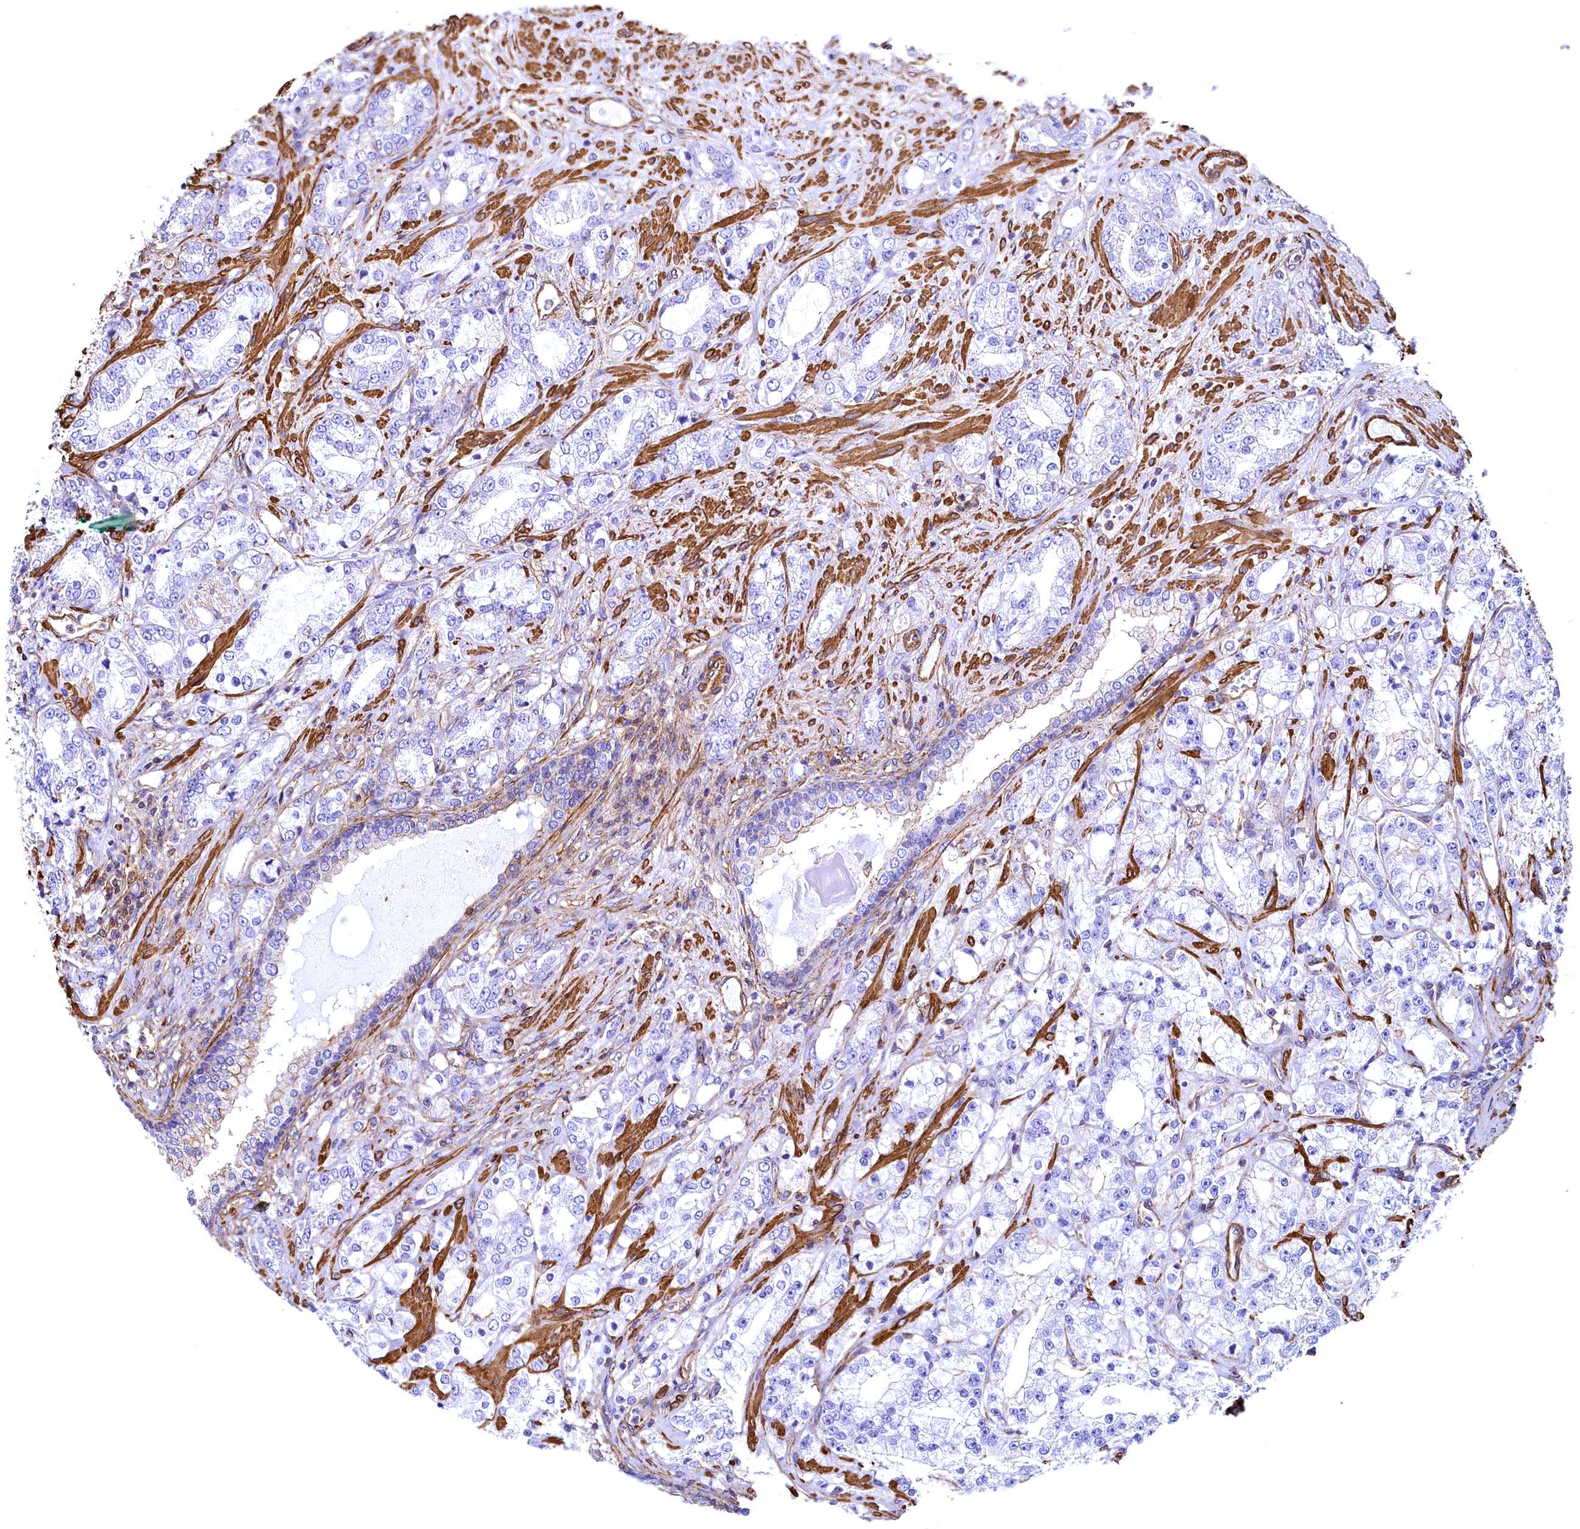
{"staining": {"intensity": "negative", "quantity": "none", "location": "none"}, "tissue": "prostate cancer", "cell_type": "Tumor cells", "image_type": "cancer", "snomed": [{"axis": "morphology", "description": "Adenocarcinoma, High grade"}, {"axis": "topography", "description": "Prostate"}], "caption": "Immunohistochemistry photomicrograph of neoplastic tissue: human prostate cancer stained with DAB reveals no significant protein staining in tumor cells.", "gene": "THBS1", "patient": {"sex": "male", "age": 64}}